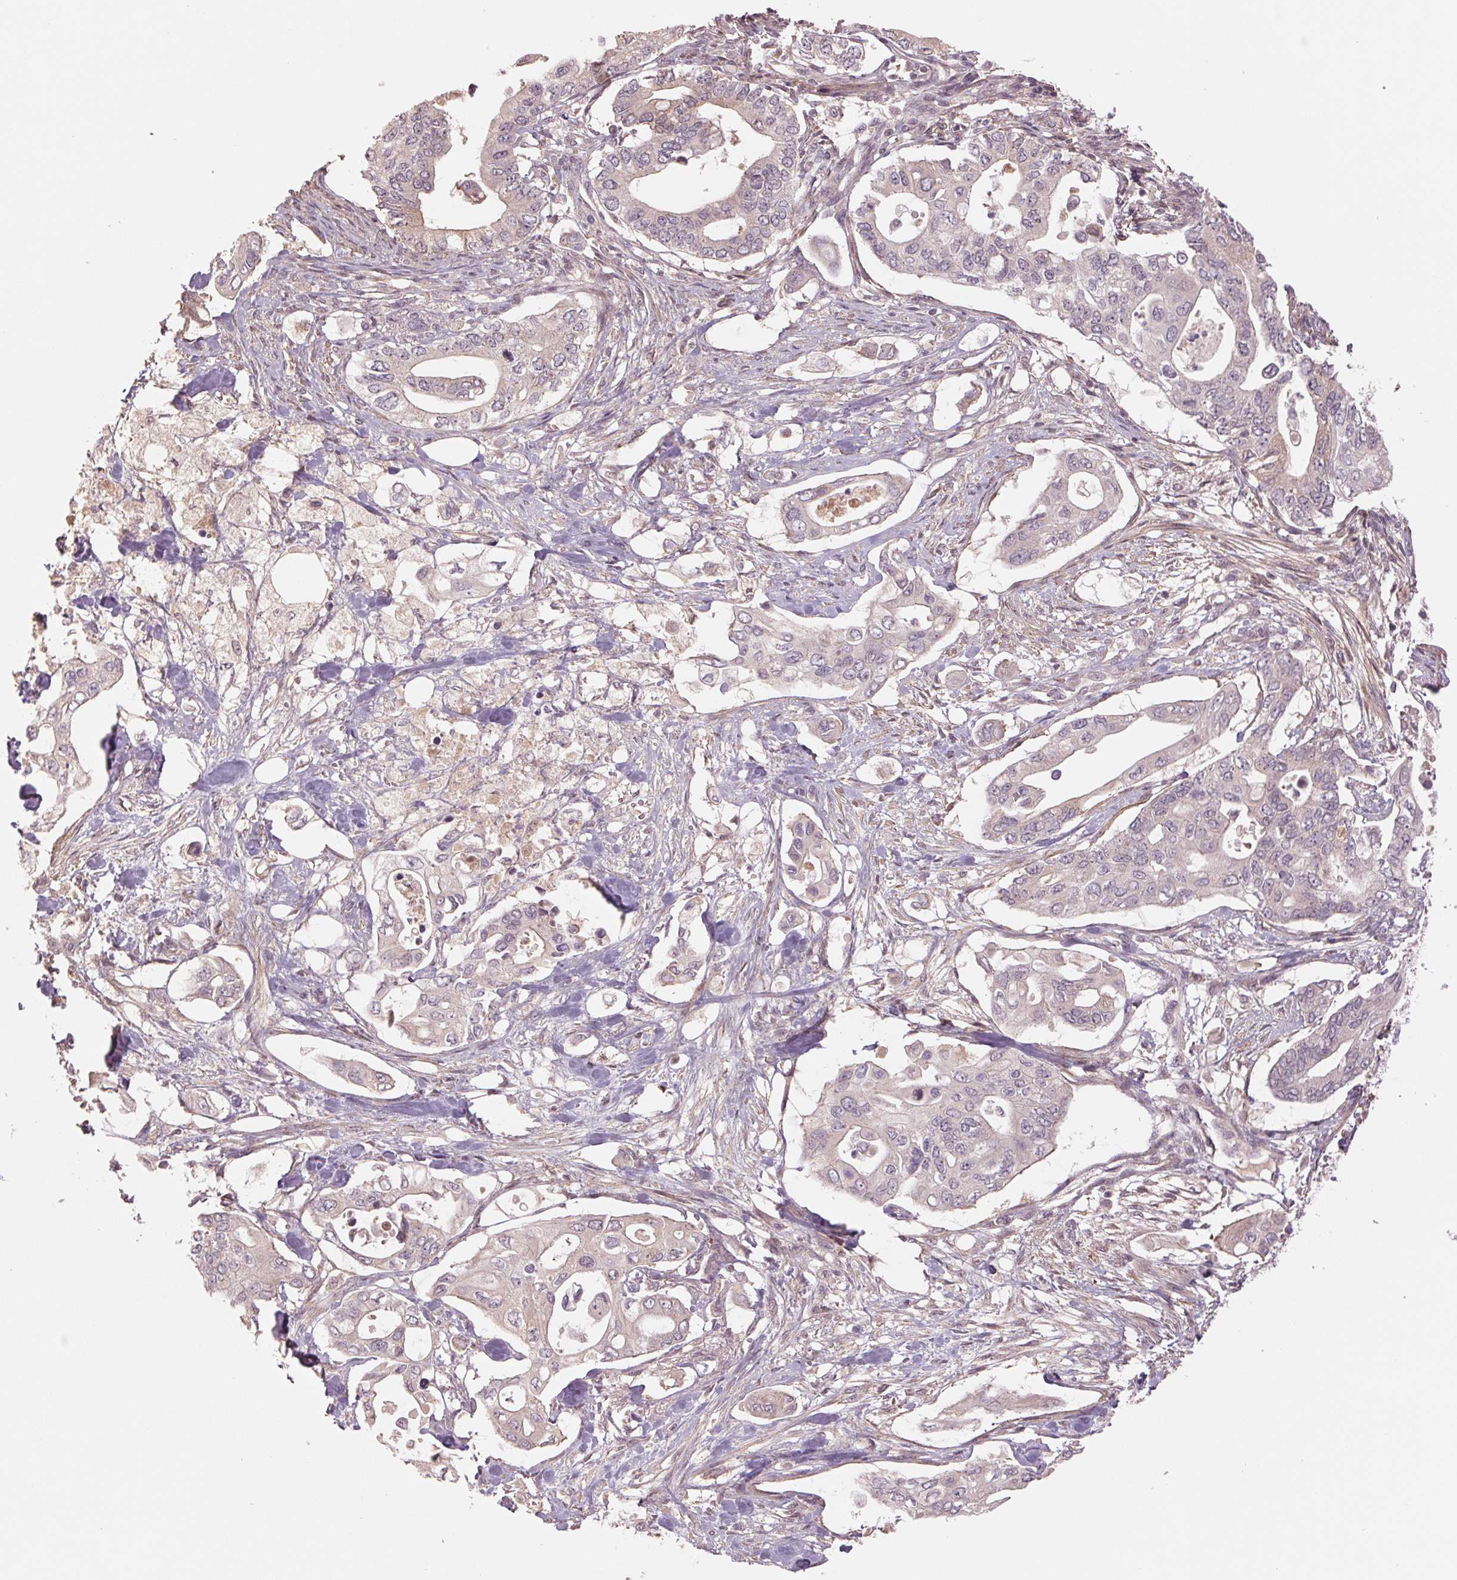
{"staining": {"intensity": "negative", "quantity": "none", "location": "none"}, "tissue": "pancreatic cancer", "cell_type": "Tumor cells", "image_type": "cancer", "snomed": [{"axis": "morphology", "description": "Adenocarcinoma, NOS"}, {"axis": "topography", "description": "Pancreas"}], "caption": "This is an IHC micrograph of adenocarcinoma (pancreatic). There is no staining in tumor cells.", "gene": "PPIA", "patient": {"sex": "female", "age": 63}}